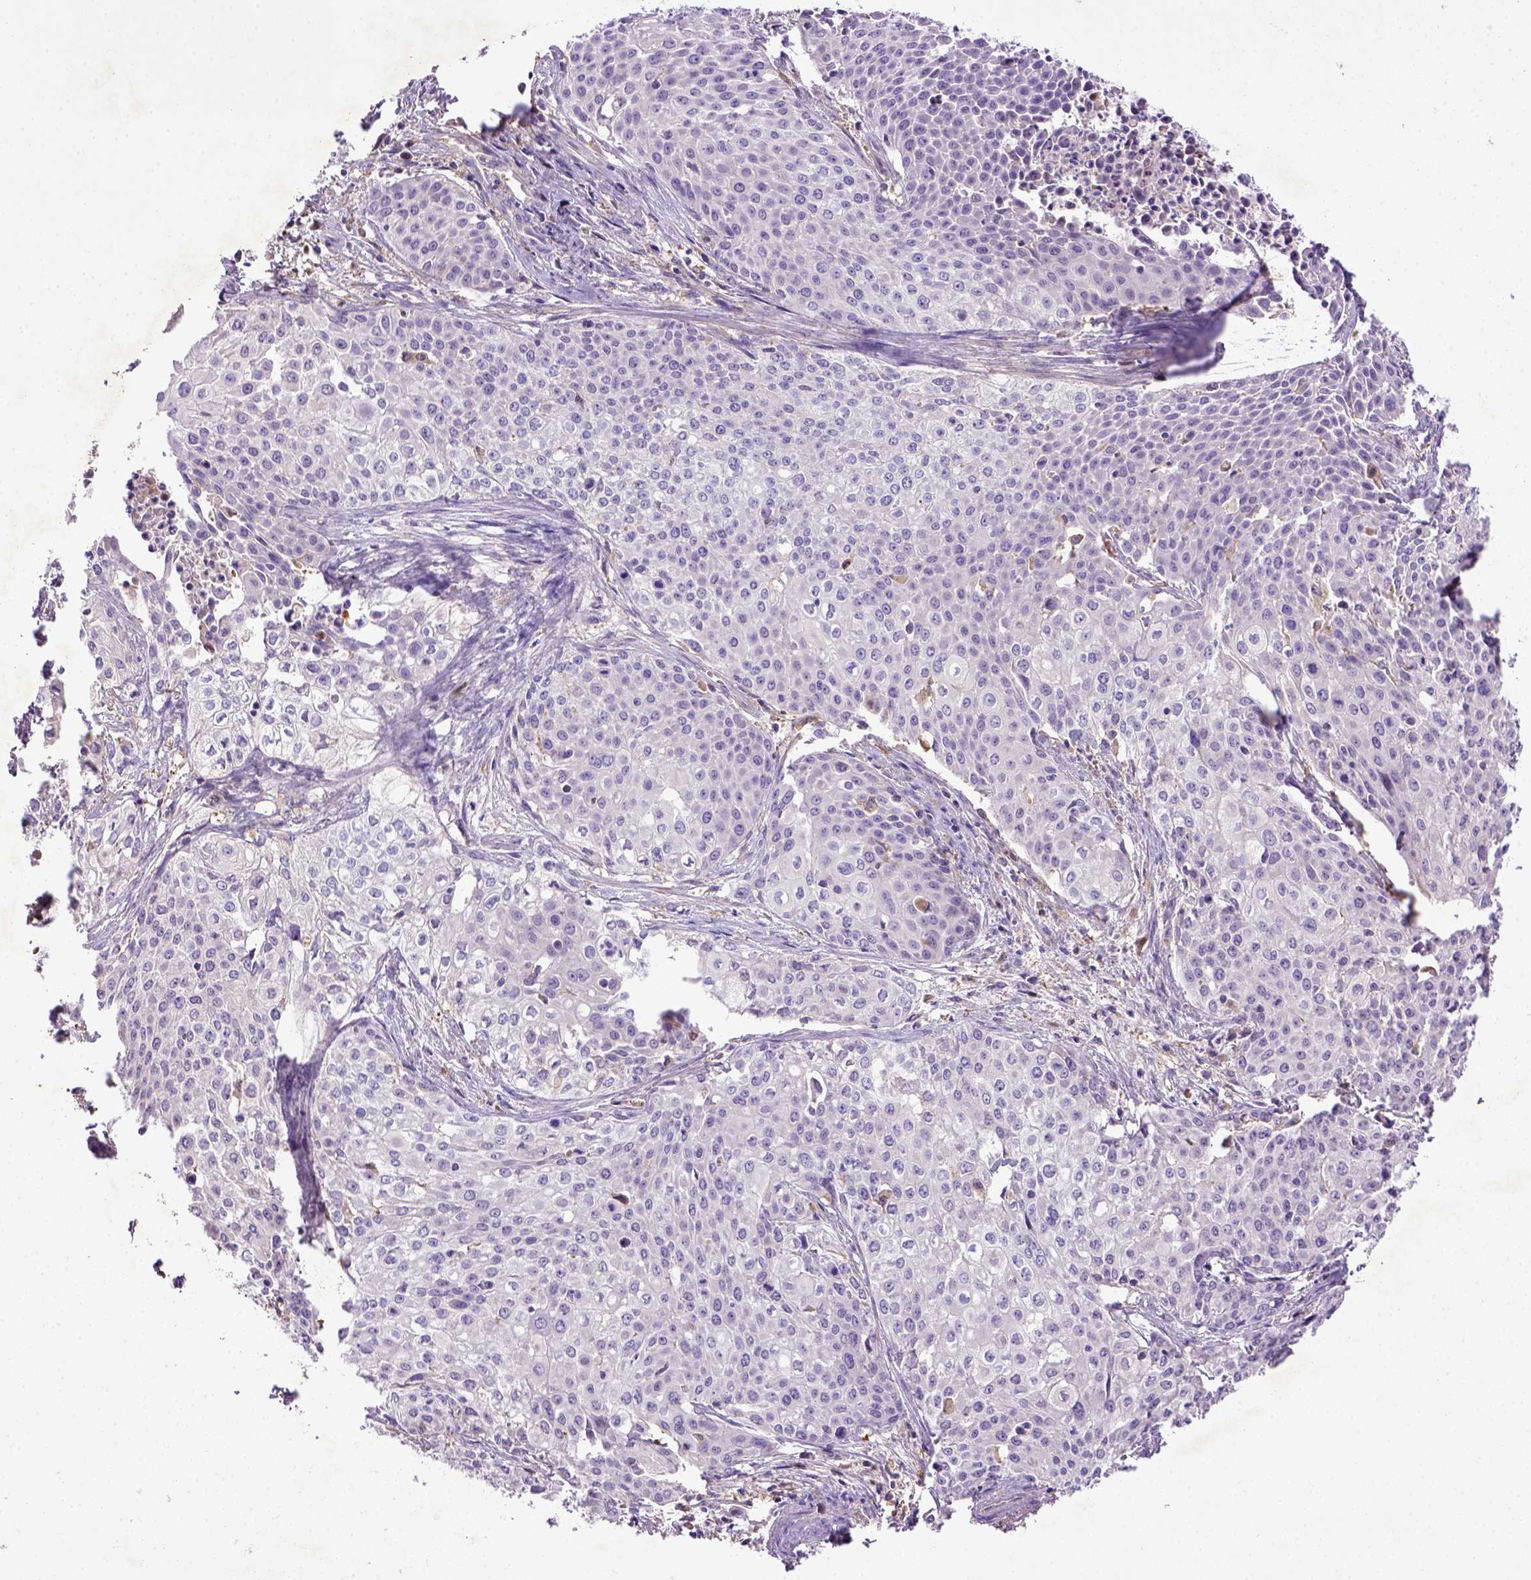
{"staining": {"intensity": "negative", "quantity": "none", "location": "none"}, "tissue": "cervical cancer", "cell_type": "Tumor cells", "image_type": "cancer", "snomed": [{"axis": "morphology", "description": "Squamous cell carcinoma, NOS"}, {"axis": "topography", "description": "Cervix"}], "caption": "An image of human squamous cell carcinoma (cervical) is negative for staining in tumor cells.", "gene": "DEPDC1B", "patient": {"sex": "female", "age": 39}}